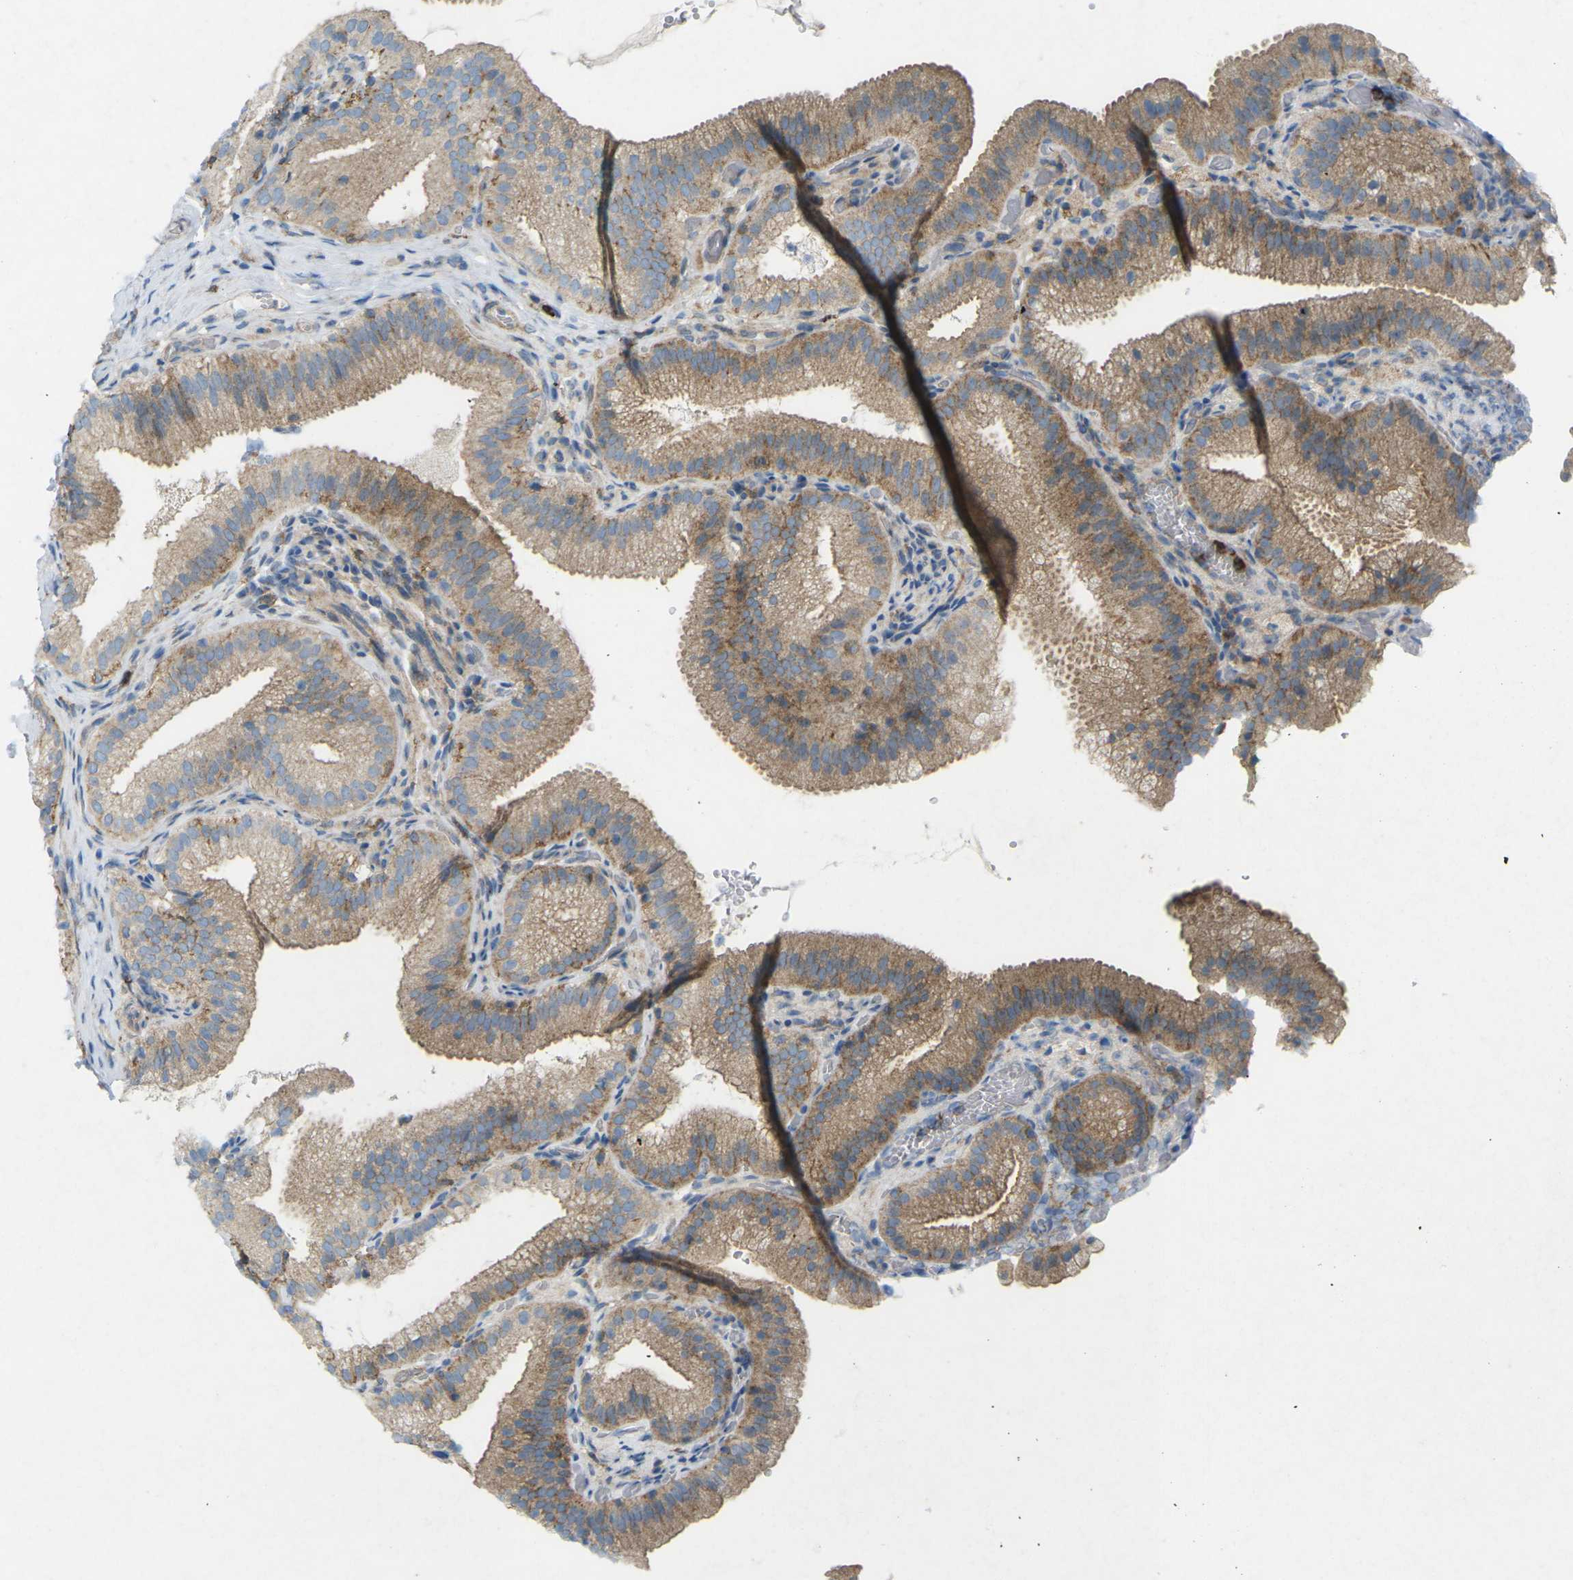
{"staining": {"intensity": "moderate", "quantity": ">75%", "location": "cytoplasmic/membranous"}, "tissue": "gallbladder", "cell_type": "Glandular cells", "image_type": "normal", "snomed": [{"axis": "morphology", "description": "Normal tissue, NOS"}, {"axis": "topography", "description": "Gallbladder"}], "caption": "Glandular cells reveal medium levels of moderate cytoplasmic/membranous staining in about >75% of cells in benign gallbladder.", "gene": "STK11", "patient": {"sex": "male", "age": 54}}